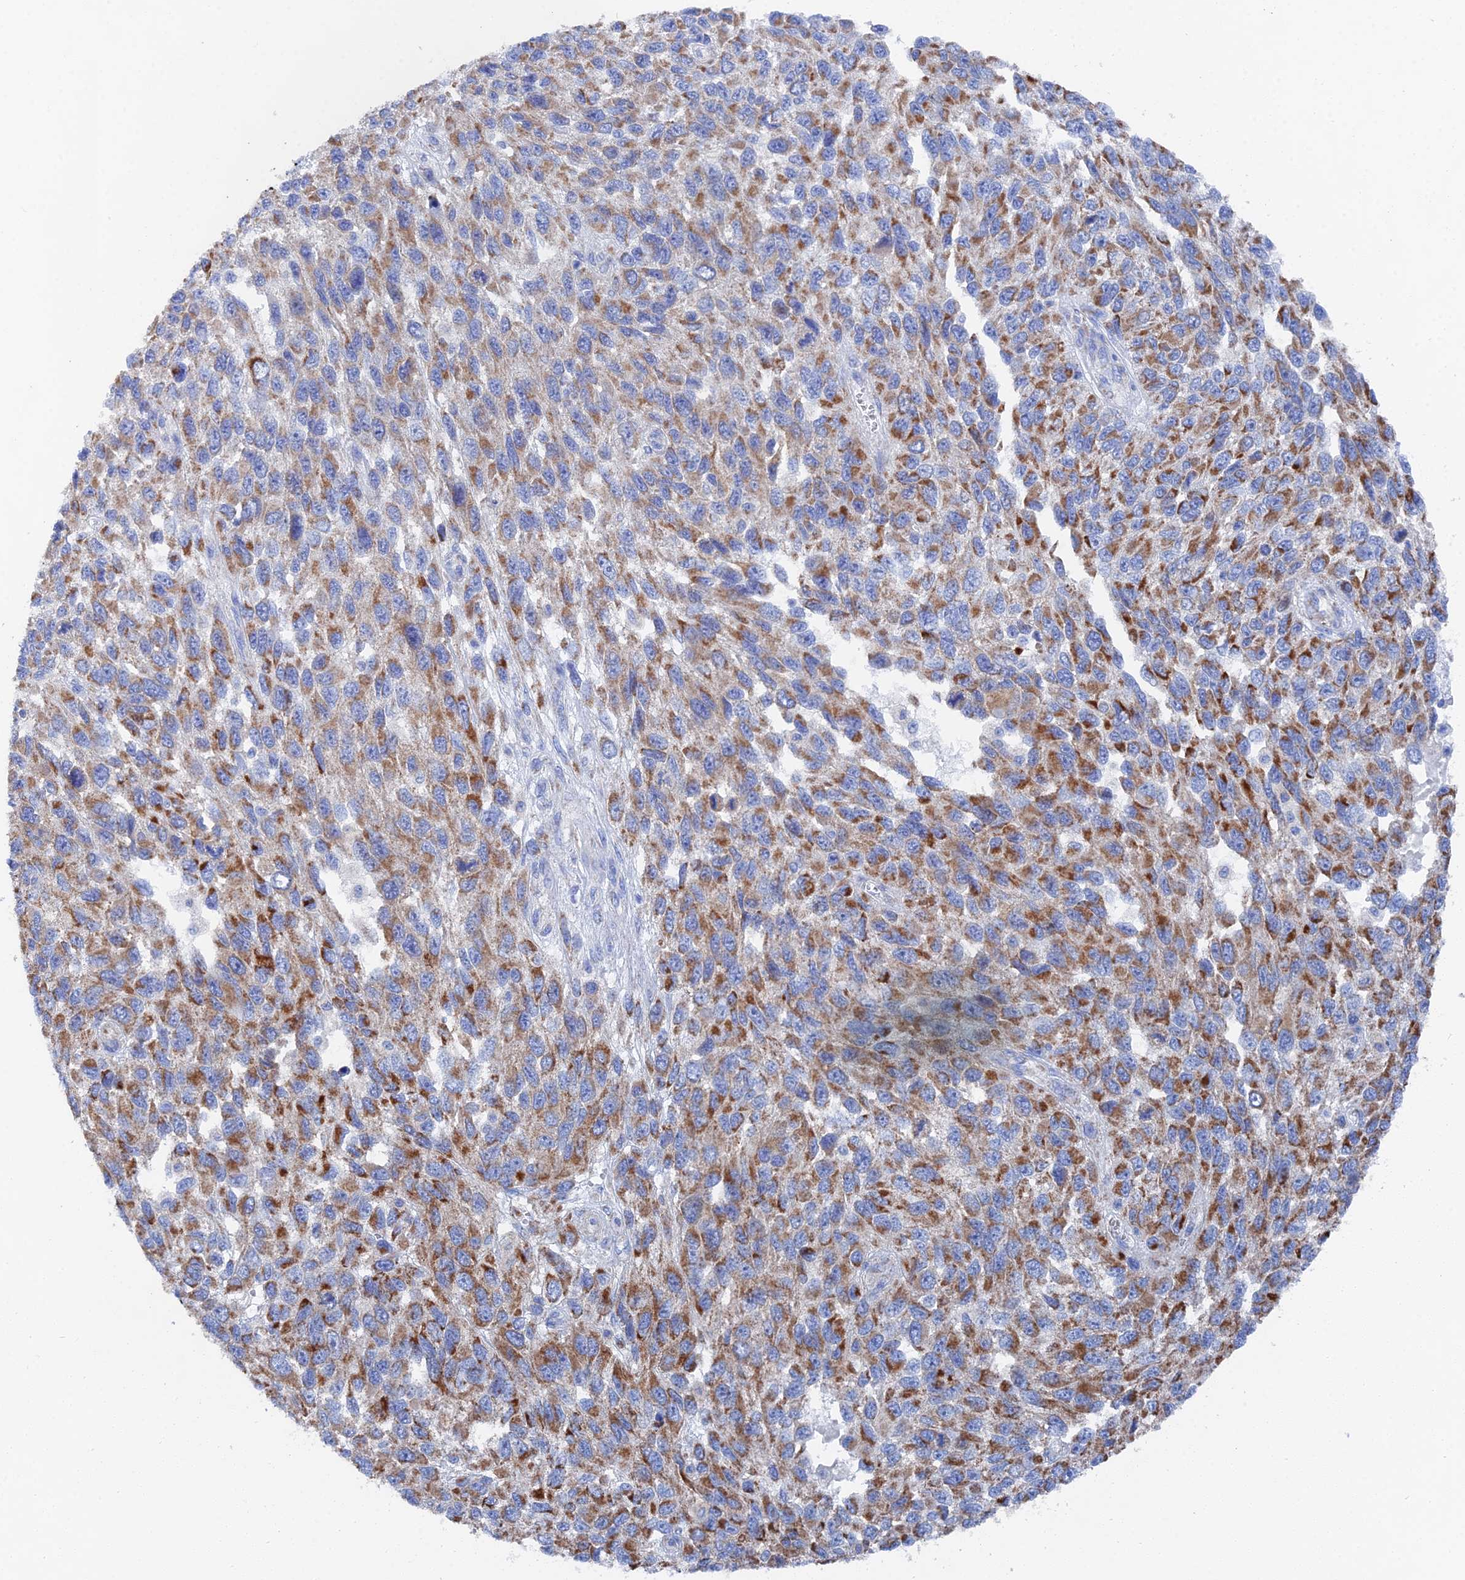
{"staining": {"intensity": "moderate", "quantity": ">75%", "location": "cytoplasmic/membranous"}, "tissue": "melanoma", "cell_type": "Tumor cells", "image_type": "cancer", "snomed": [{"axis": "morphology", "description": "Malignant melanoma, NOS"}, {"axis": "topography", "description": "Skin"}], "caption": "About >75% of tumor cells in malignant melanoma show moderate cytoplasmic/membranous protein staining as visualized by brown immunohistochemical staining.", "gene": "IFT80", "patient": {"sex": "female", "age": 96}}